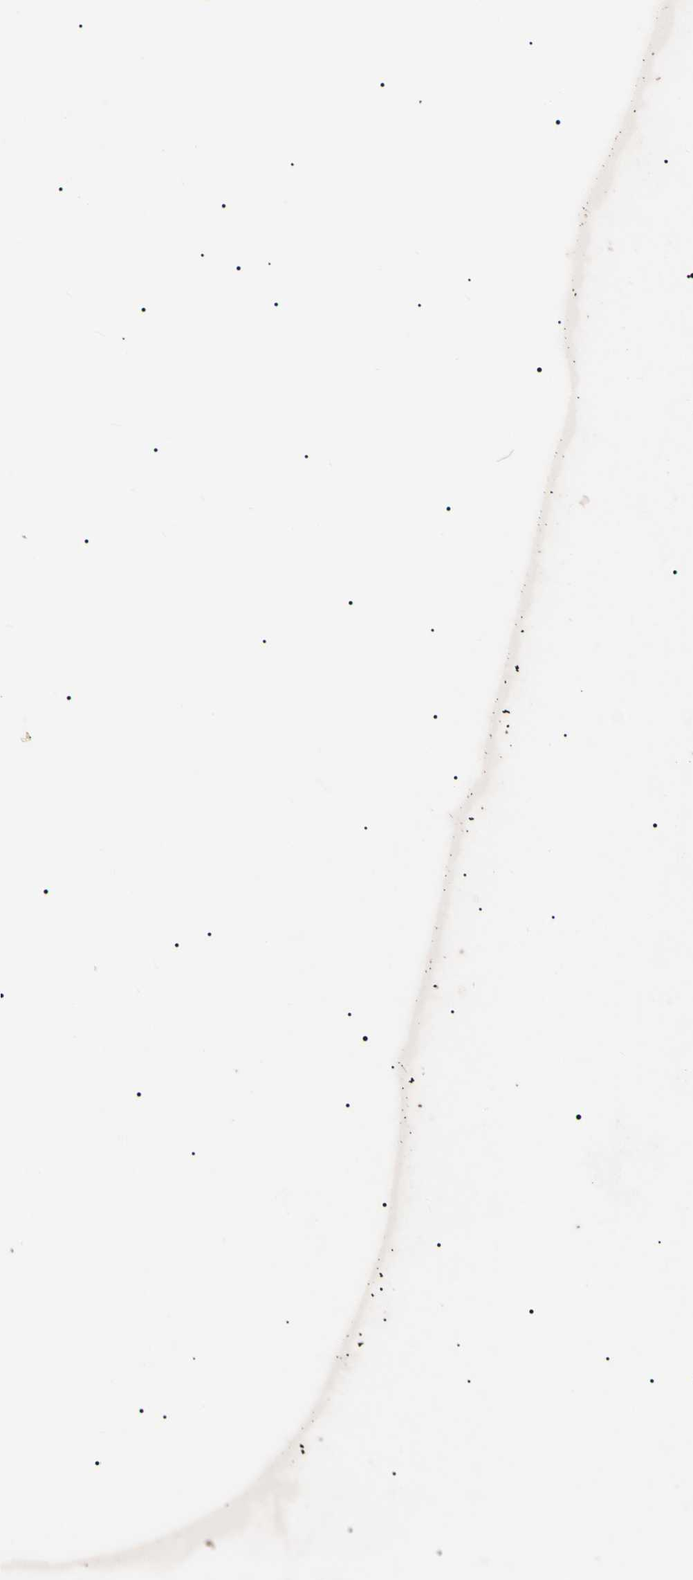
{"staining": {"intensity": "moderate", "quantity": ">75%", "location": "cytoplasmic/membranous,nuclear"}, "tissue": "parathyroid gland", "cell_type": "Glandular cells", "image_type": "normal", "snomed": [{"axis": "morphology", "description": "Normal tissue, NOS"}, {"axis": "morphology", "description": "Hyperplasia, NOS"}, {"axis": "topography", "description": "Parathyroid gland"}], "caption": "Immunohistochemistry (DAB) staining of normal parathyroid gland exhibits moderate cytoplasmic/membranous,nuclear protein staining in about >75% of glandular cells.", "gene": "TNFRSF1A", "patient": {"sex": "male", "age": 44}}